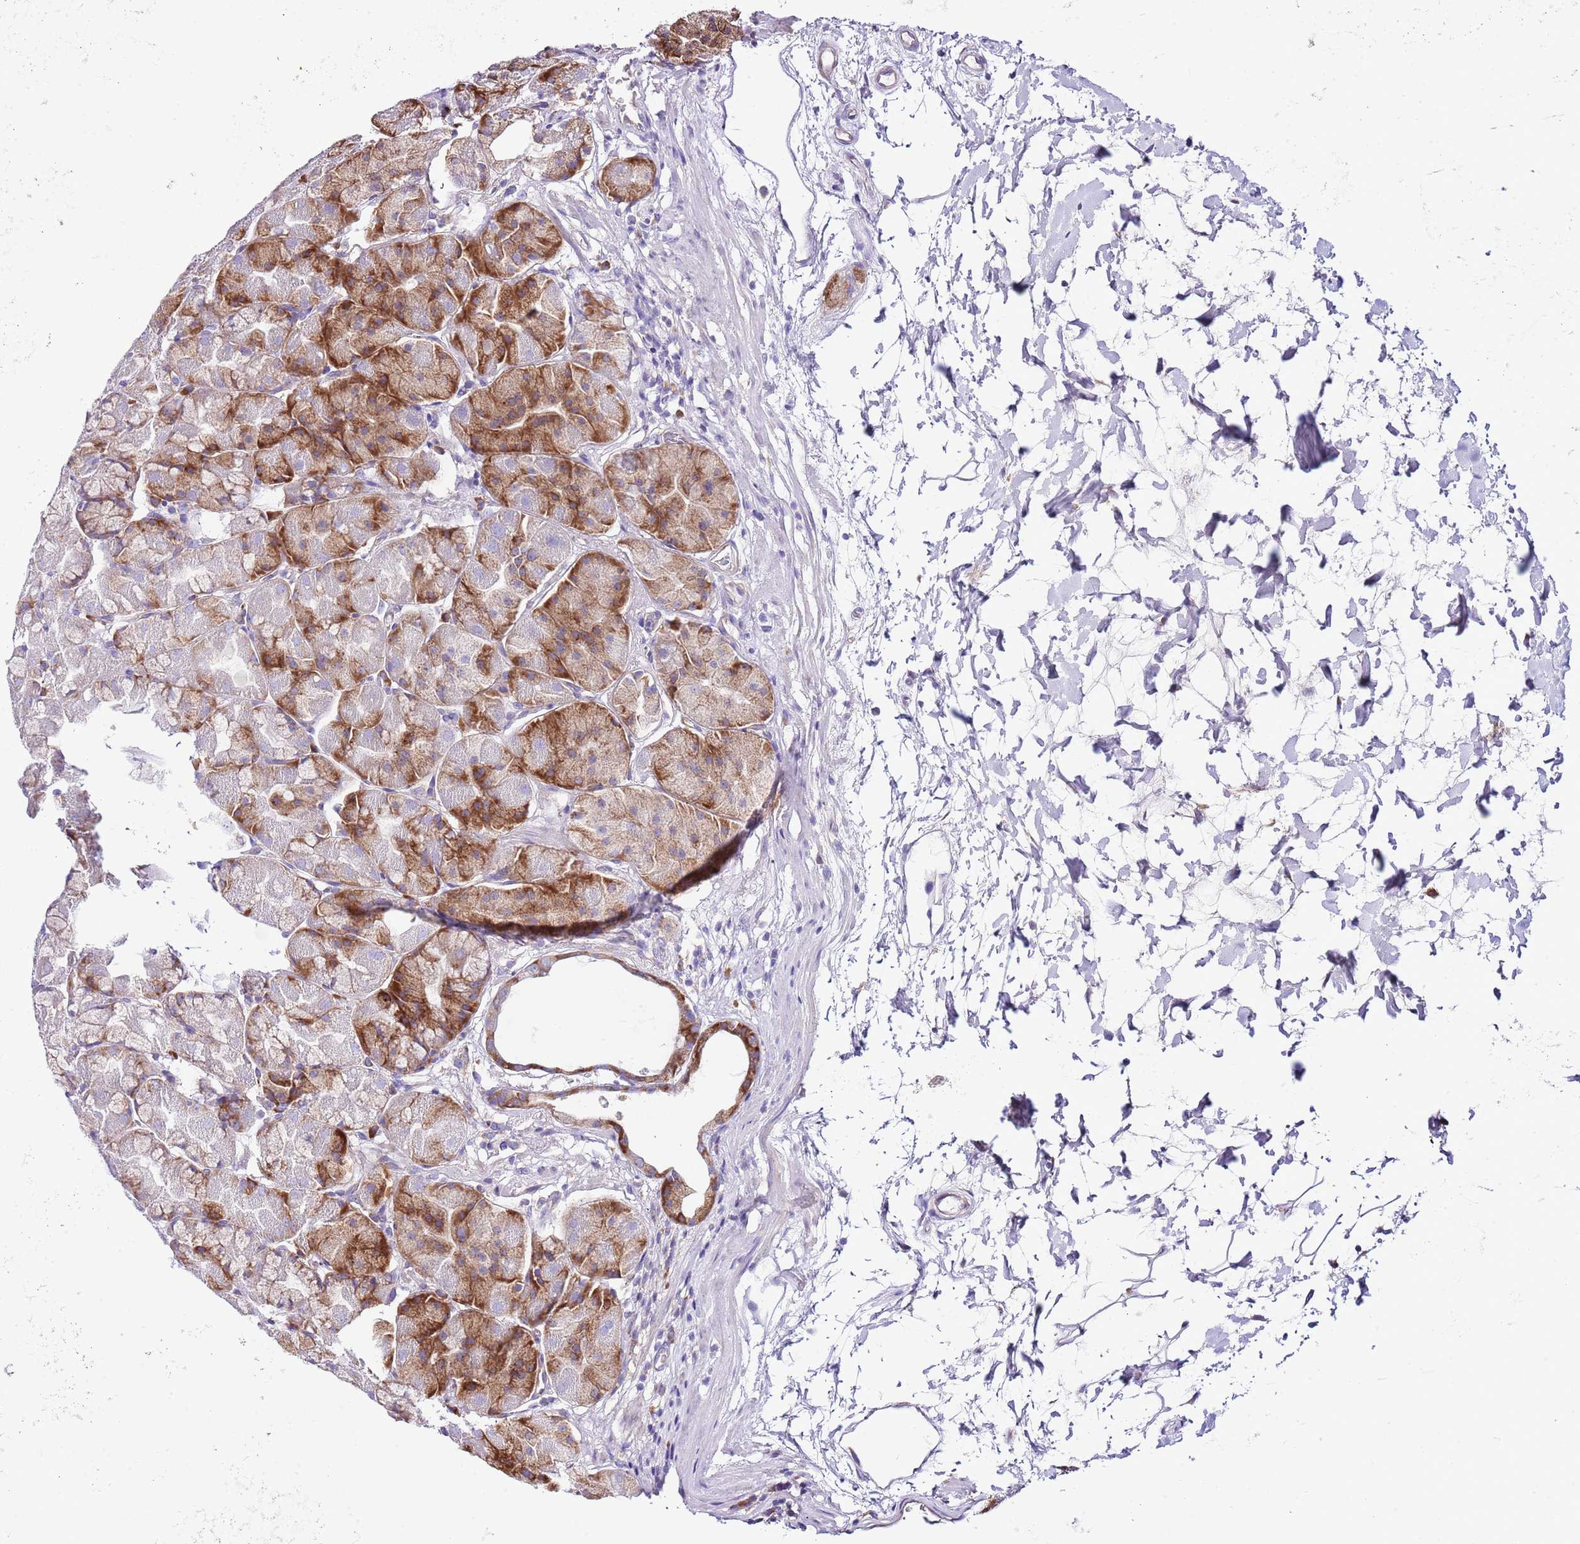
{"staining": {"intensity": "strong", "quantity": "25%-75%", "location": "cytoplasmic/membranous"}, "tissue": "stomach", "cell_type": "Glandular cells", "image_type": "normal", "snomed": [{"axis": "morphology", "description": "Normal tissue, NOS"}, {"axis": "topography", "description": "Stomach"}], "caption": "IHC micrograph of normal human stomach stained for a protein (brown), which demonstrates high levels of strong cytoplasmic/membranous staining in about 25%-75% of glandular cells.", "gene": "RPS10", "patient": {"sex": "male", "age": 57}}